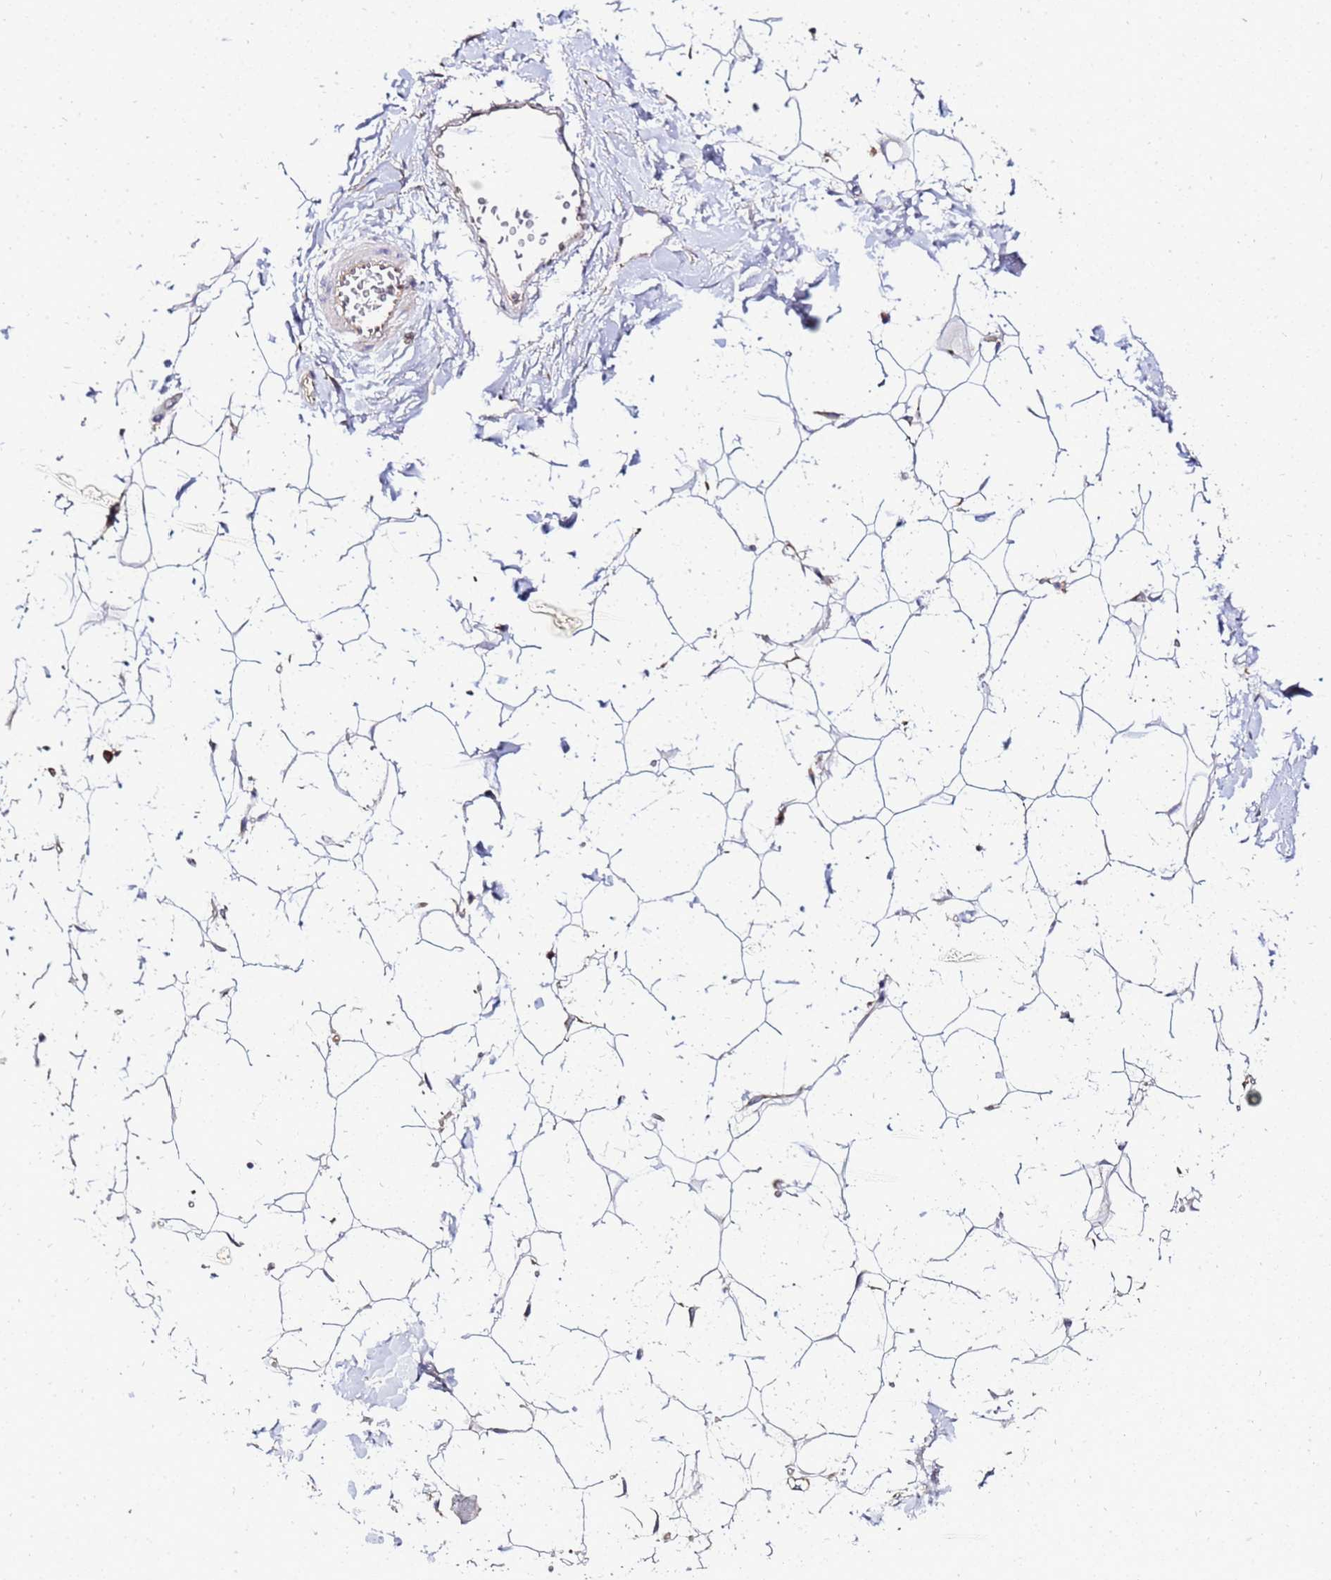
{"staining": {"intensity": "weak", "quantity": "25%-75%", "location": "cytoplasmic/membranous"}, "tissue": "adipose tissue", "cell_type": "Adipocytes", "image_type": "normal", "snomed": [{"axis": "morphology", "description": "Normal tissue, NOS"}, {"axis": "topography", "description": "Breast"}], "caption": "IHC of normal human adipose tissue shows low levels of weak cytoplasmic/membranous expression in approximately 25%-75% of adipocytes. (Stains: DAB in brown, nuclei in blue, Microscopy: brightfield microscopy at high magnification).", "gene": "ADPGK", "patient": {"sex": "female", "age": 26}}